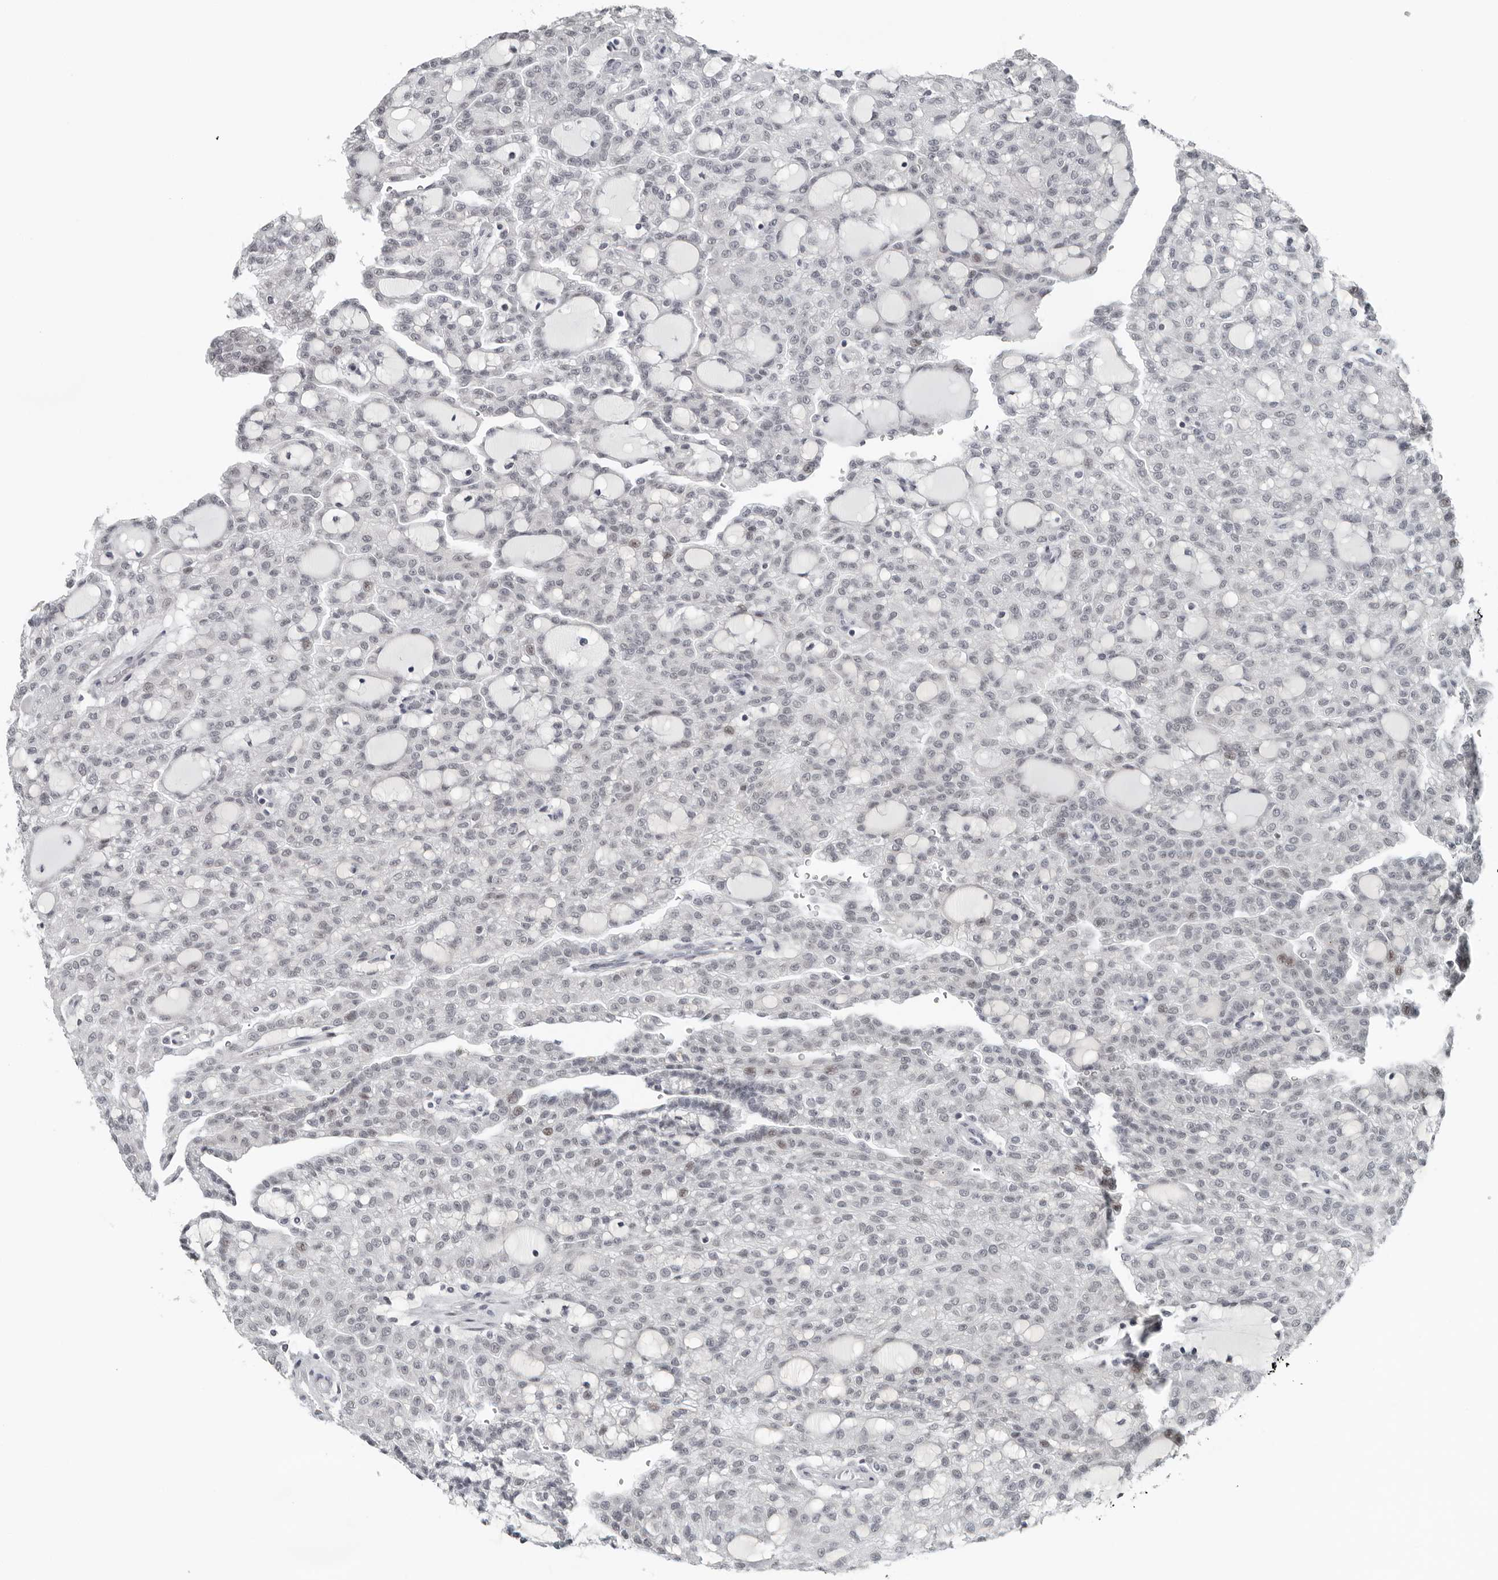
{"staining": {"intensity": "negative", "quantity": "none", "location": "none"}, "tissue": "renal cancer", "cell_type": "Tumor cells", "image_type": "cancer", "snomed": [{"axis": "morphology", "description": "Adenocarcinoma, NOS"}, {"axis": "topography", "description": "Kidney"}], "caption": "An image of renal cancer stained for a protein reveals no brown staining in tumor cells.", "gene": "PPP1R42", "patient": {"sex": "male", "age": 63}}